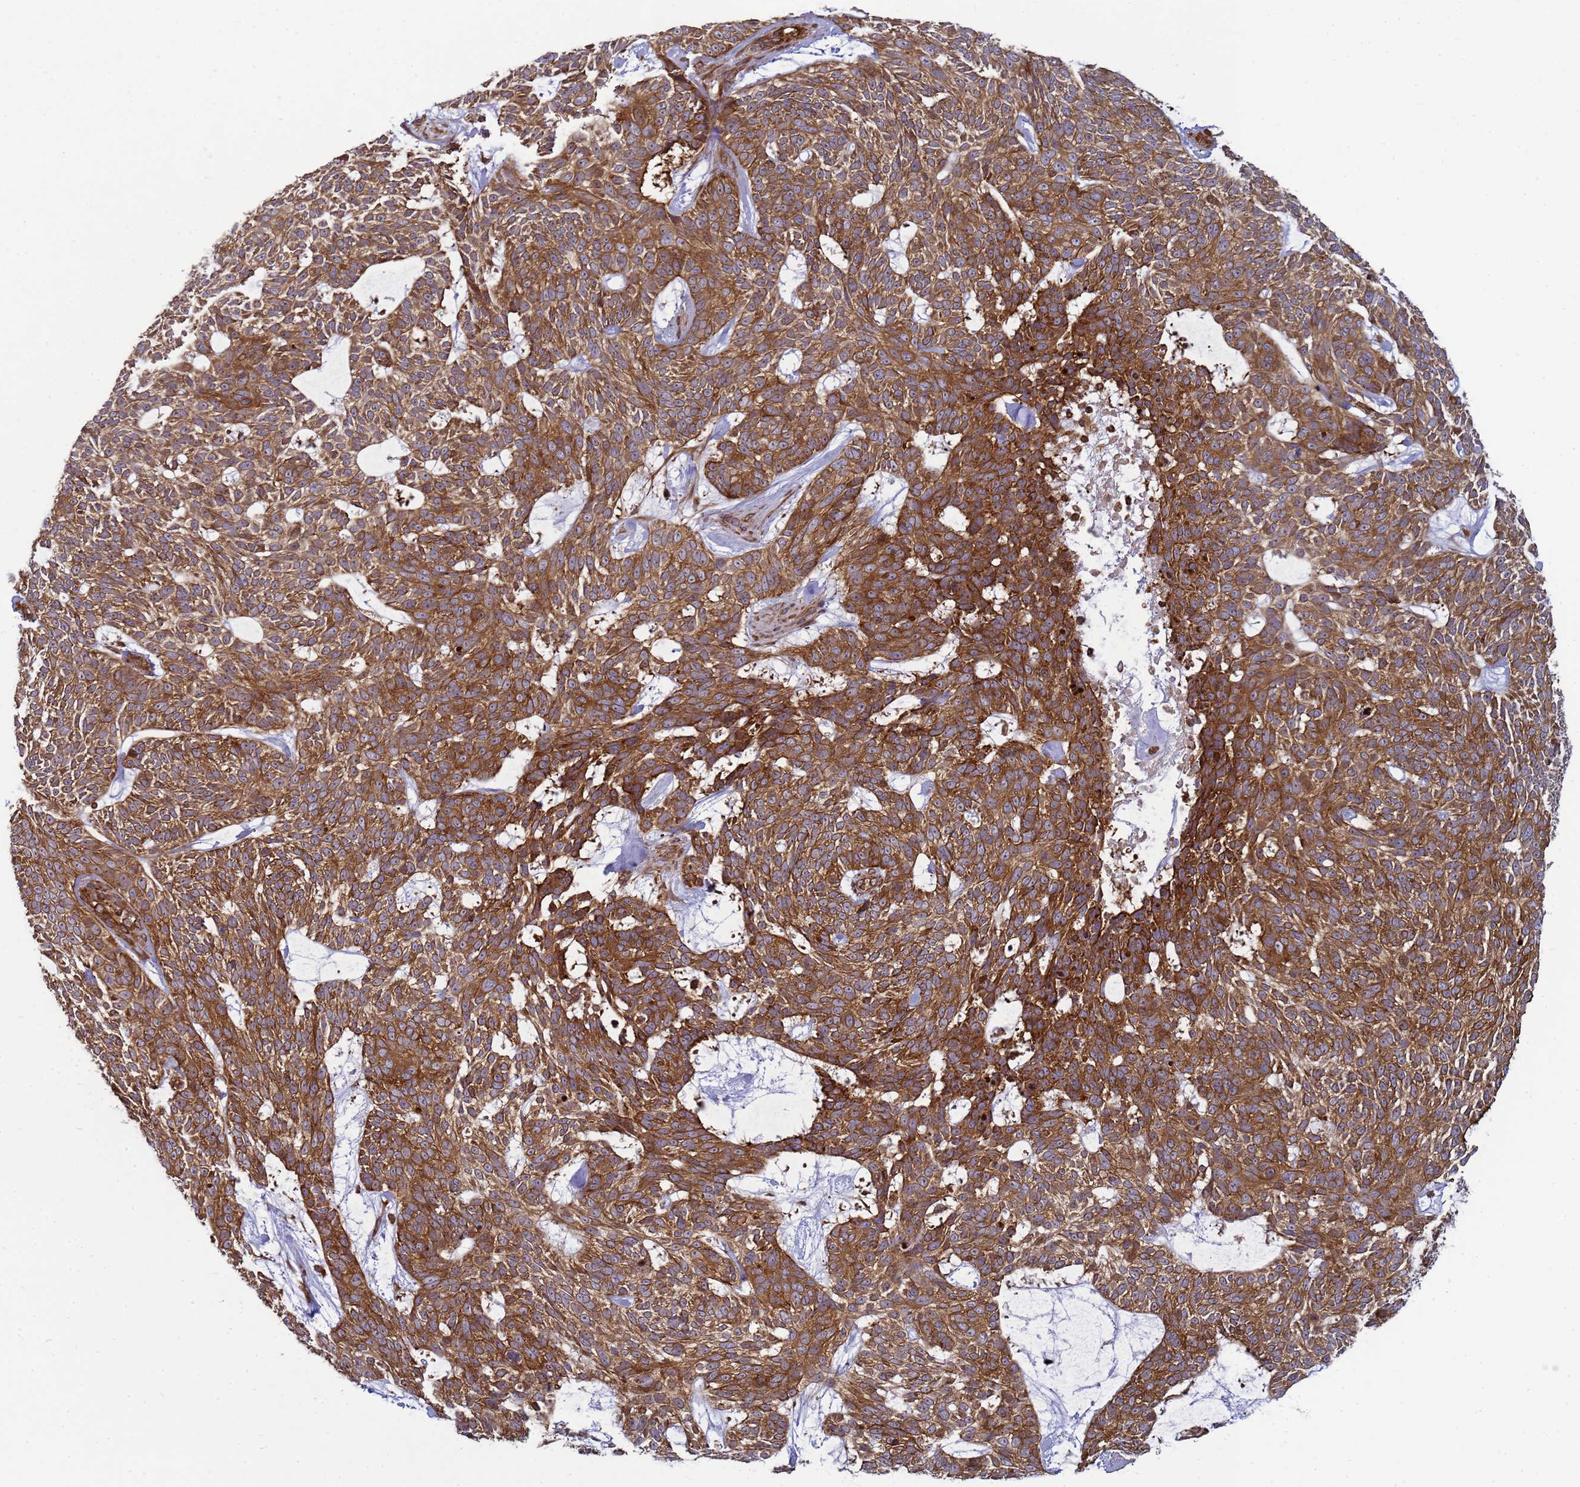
{"staining": {"intensity": "strong", "quantity": ">75%", "location": "cytoplasmic/membranous"}, "tissue": "skin cancer", "cell_type": "Tumor cells", "image_type": "cancer", "snomed": [{"axis": "morphology", "description": "Basal cell carcinoma"}, {"axis": "topography", "description": "Skin"}], "caption": "Immunohistochemical staining of skin cancer (basal cell carcinoma) shows high levels of strong cytoplasmic/membranous protein expression in approximately >75% of tumor cells.", "gene": "CNOT1", "patient": {"sex": "male", "age": 75}}